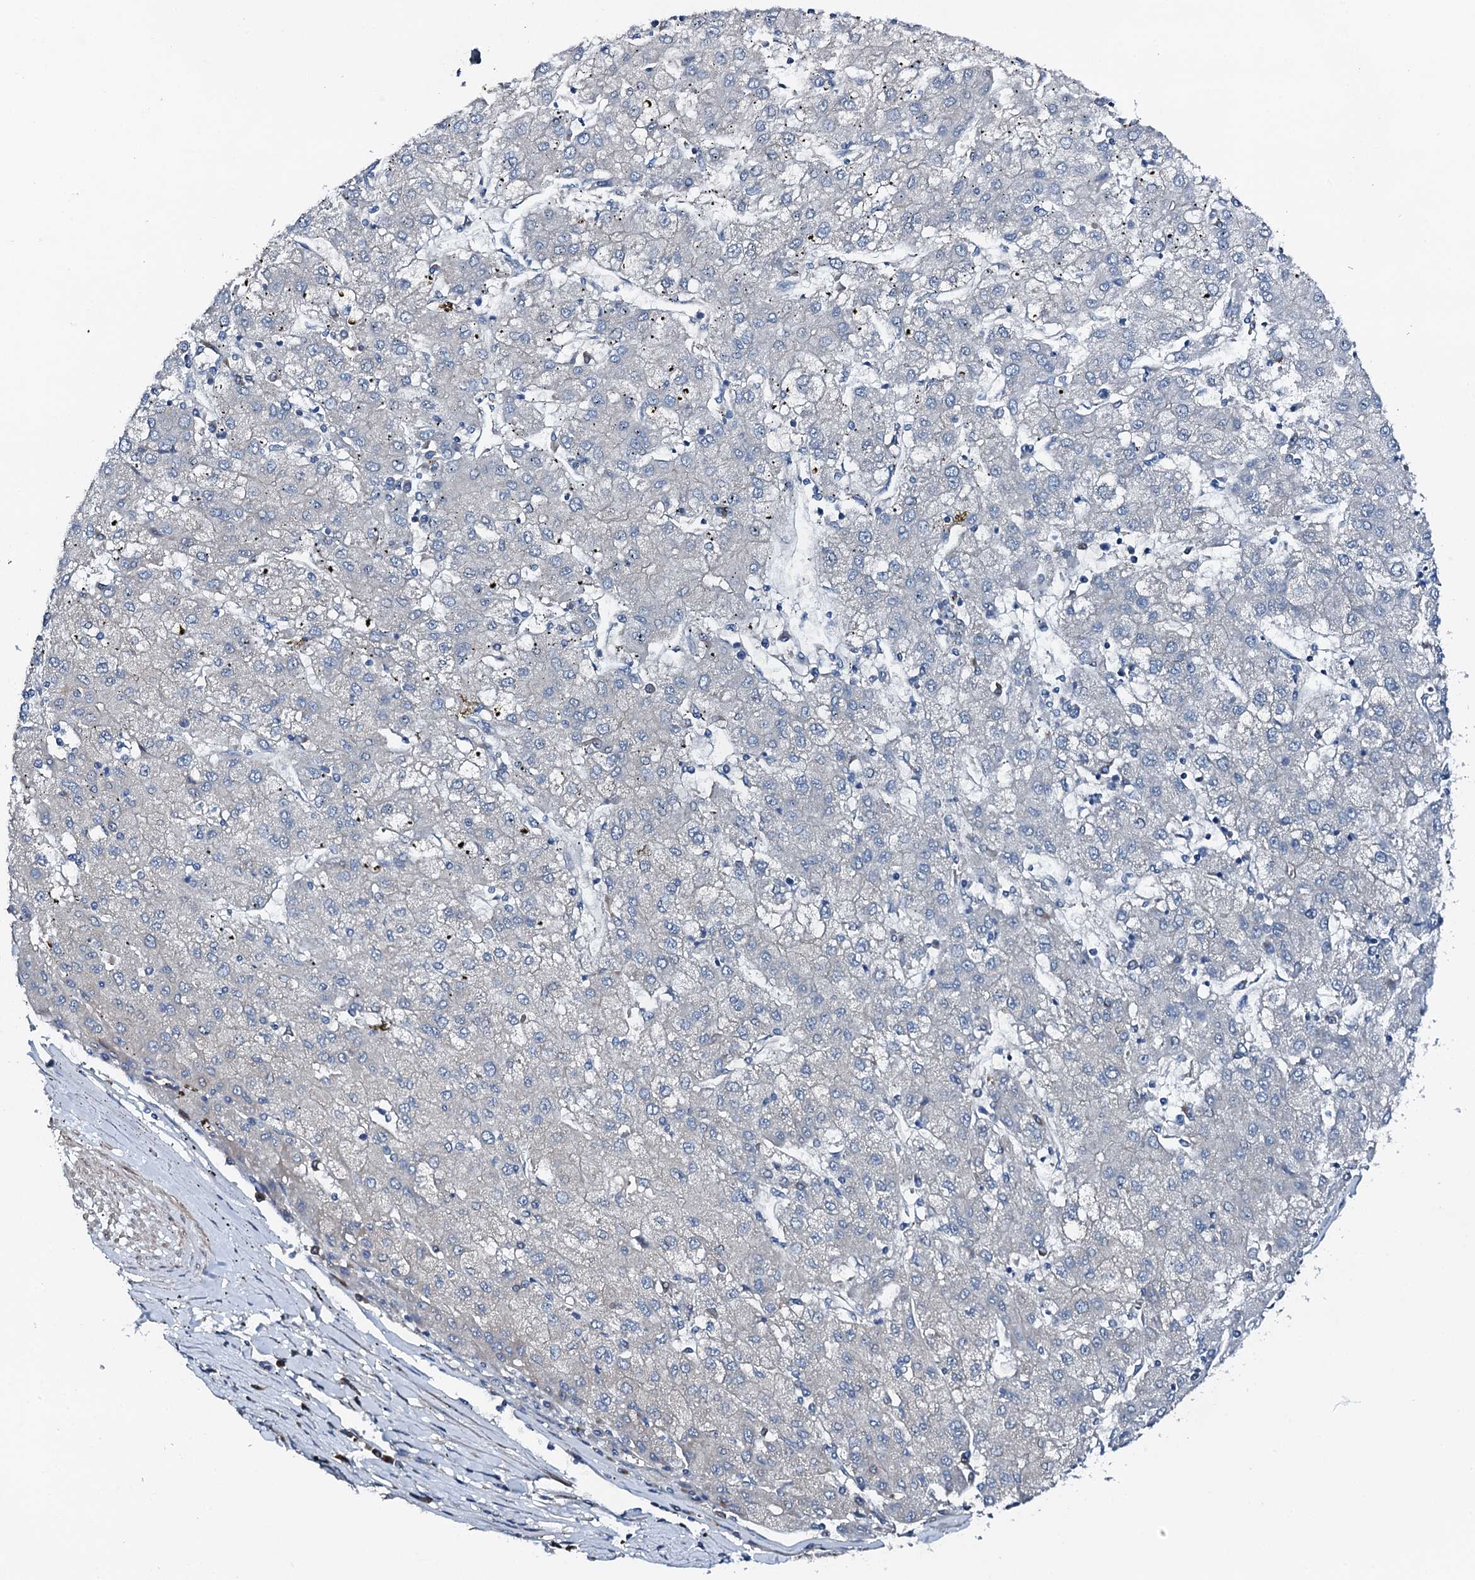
{"staining": {"intensity": "negative", "quantity": "none", "location": "none"}, "tissue": "liver cancer", "cell_type": "Tumor cells", "image_type": "cancer", "snomed": [{"axis": "morphology", "description": "Carcinoma, Hepatocellular, NOS"}, {"axis": "topography", "description": "Liver"}], "caption": "This is an IHC photomicrograph of liver hepatocellular carcinoma. There is no staining in tumor cells.", "gene": "GFOD2", "patient": {"sex": "male", "age": 72}}